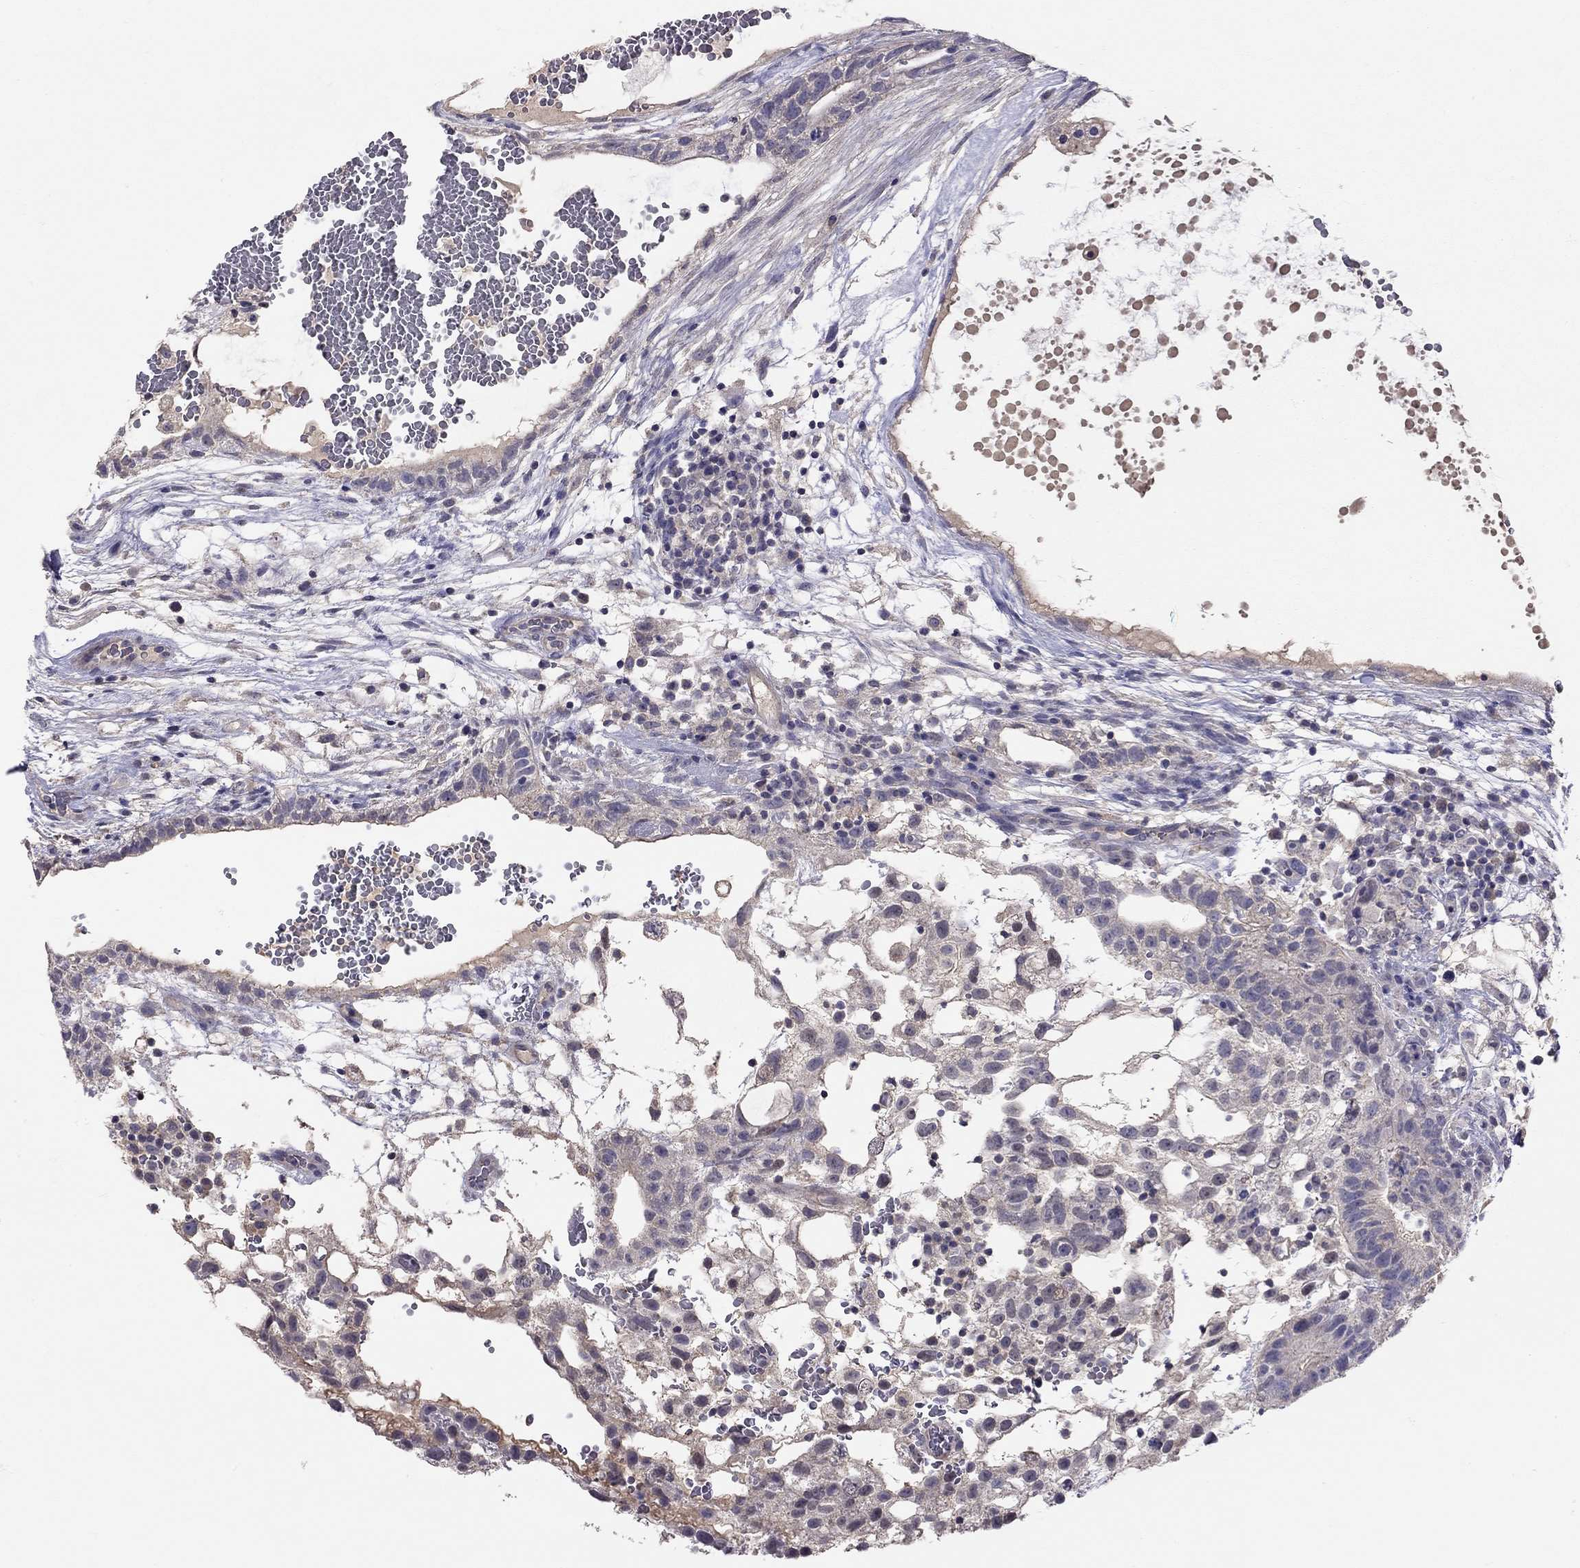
{"staining": {"intensity": "negative", "quantity": "none", "location": "none"}, "tissue": "testis cancer", "cell_type": "Tumor cells", "image_type": "cancer", "snomed": [{"axis": "morphology", "description": "Normal tissue, NOS"}, {"axis": "morphology", "description": "Carcinoma, Embryonal, NOS"}, {"axis": "topography", "description": "Testis"}], "caption": "The image reveals no significant expression in tumor cells of embryonal carcinoma (testis). Brightfield microscopy of immunohistochemistry (IHC) stained with DAB (3,3'-diaminobenzidine) (brown) and hematoxylin (blue), captured at high magnification.", "gene": "RTP5", "patient": {"sex": "male", "age": 32}}